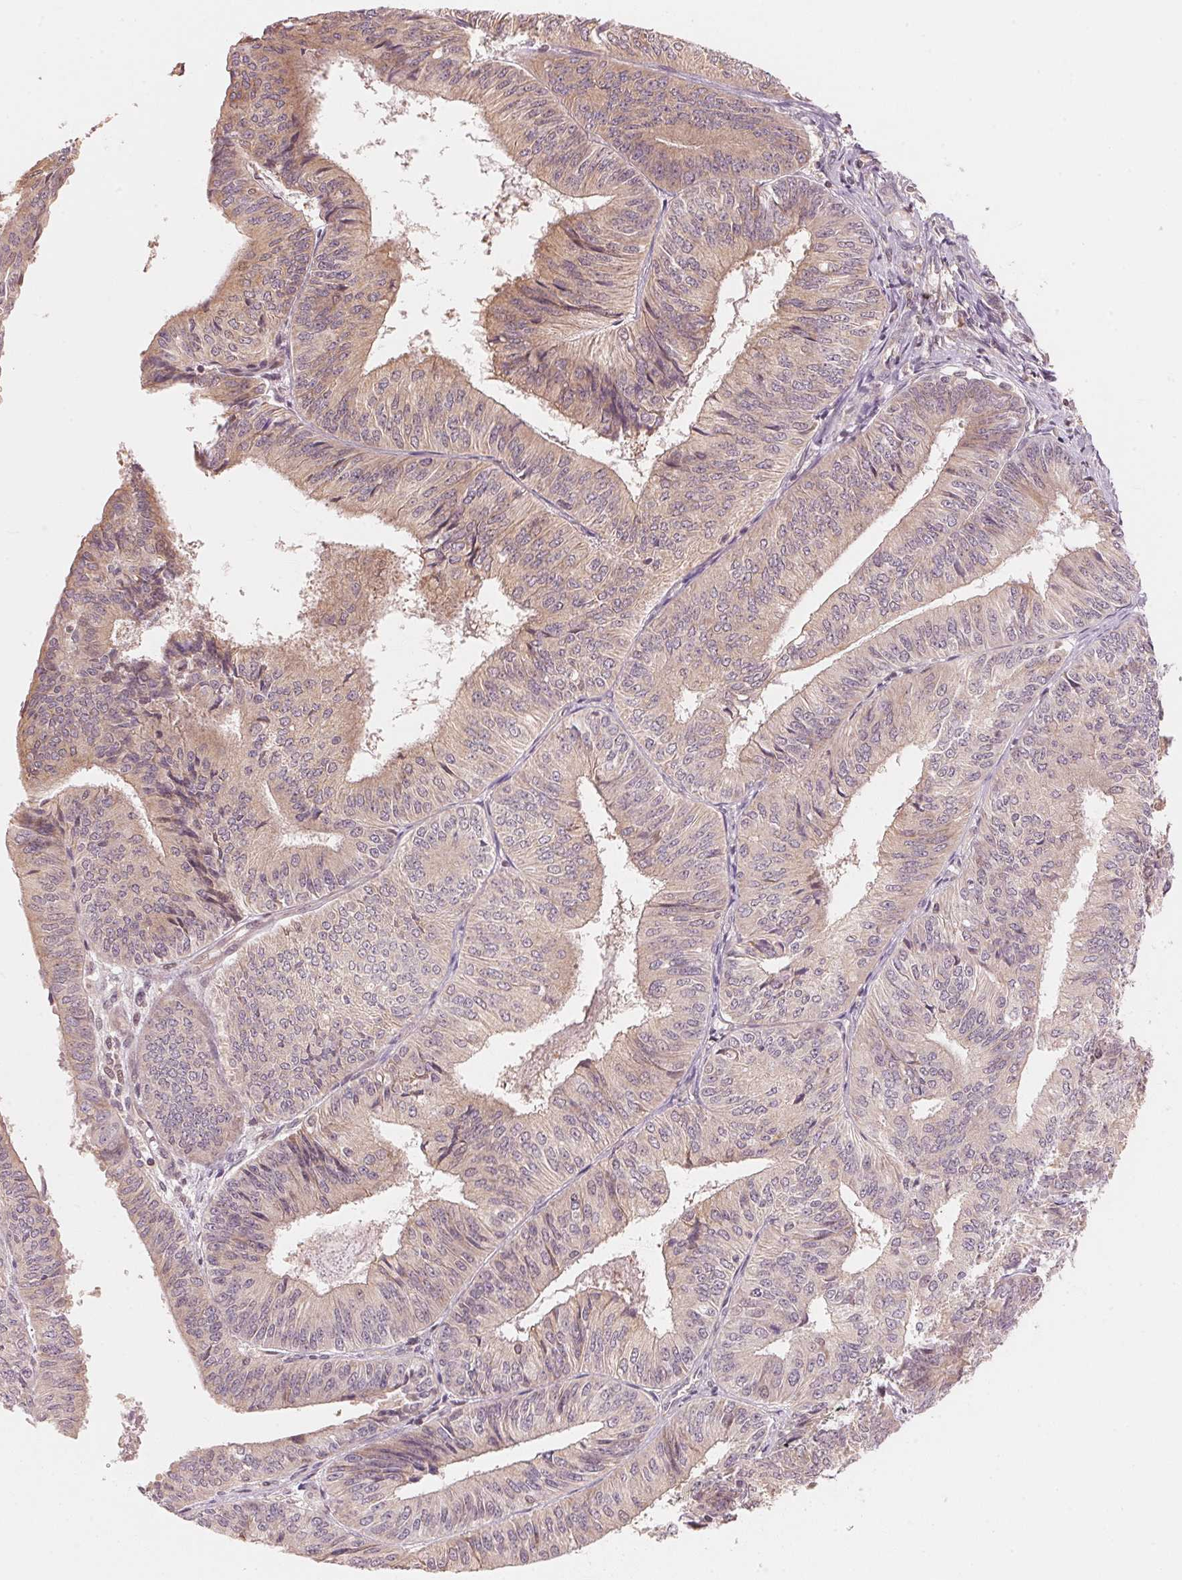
{"staining": {"intensity": "weak", "quantity": "25%-75%", "location": "cytoplasmic/membranous"}, "tissue": "endometrial cancer", "cell_type": "Tumor cells", "image_type": "cancer", "snomed": [{"axis": "morphology", "description": "Adenocarcinoma, NOS"}, {"axis": "topography", "description": "Endometrium"}], "caption": "The image demonstrates immunohistochemical staining of endometrial adenocarcinoma. There is weak cytoplasmic/membranous expression is seen in about 25%-75% of tumor cells.", "gene": "PRKN", "patient": {"sex": "female", "age": 58}}